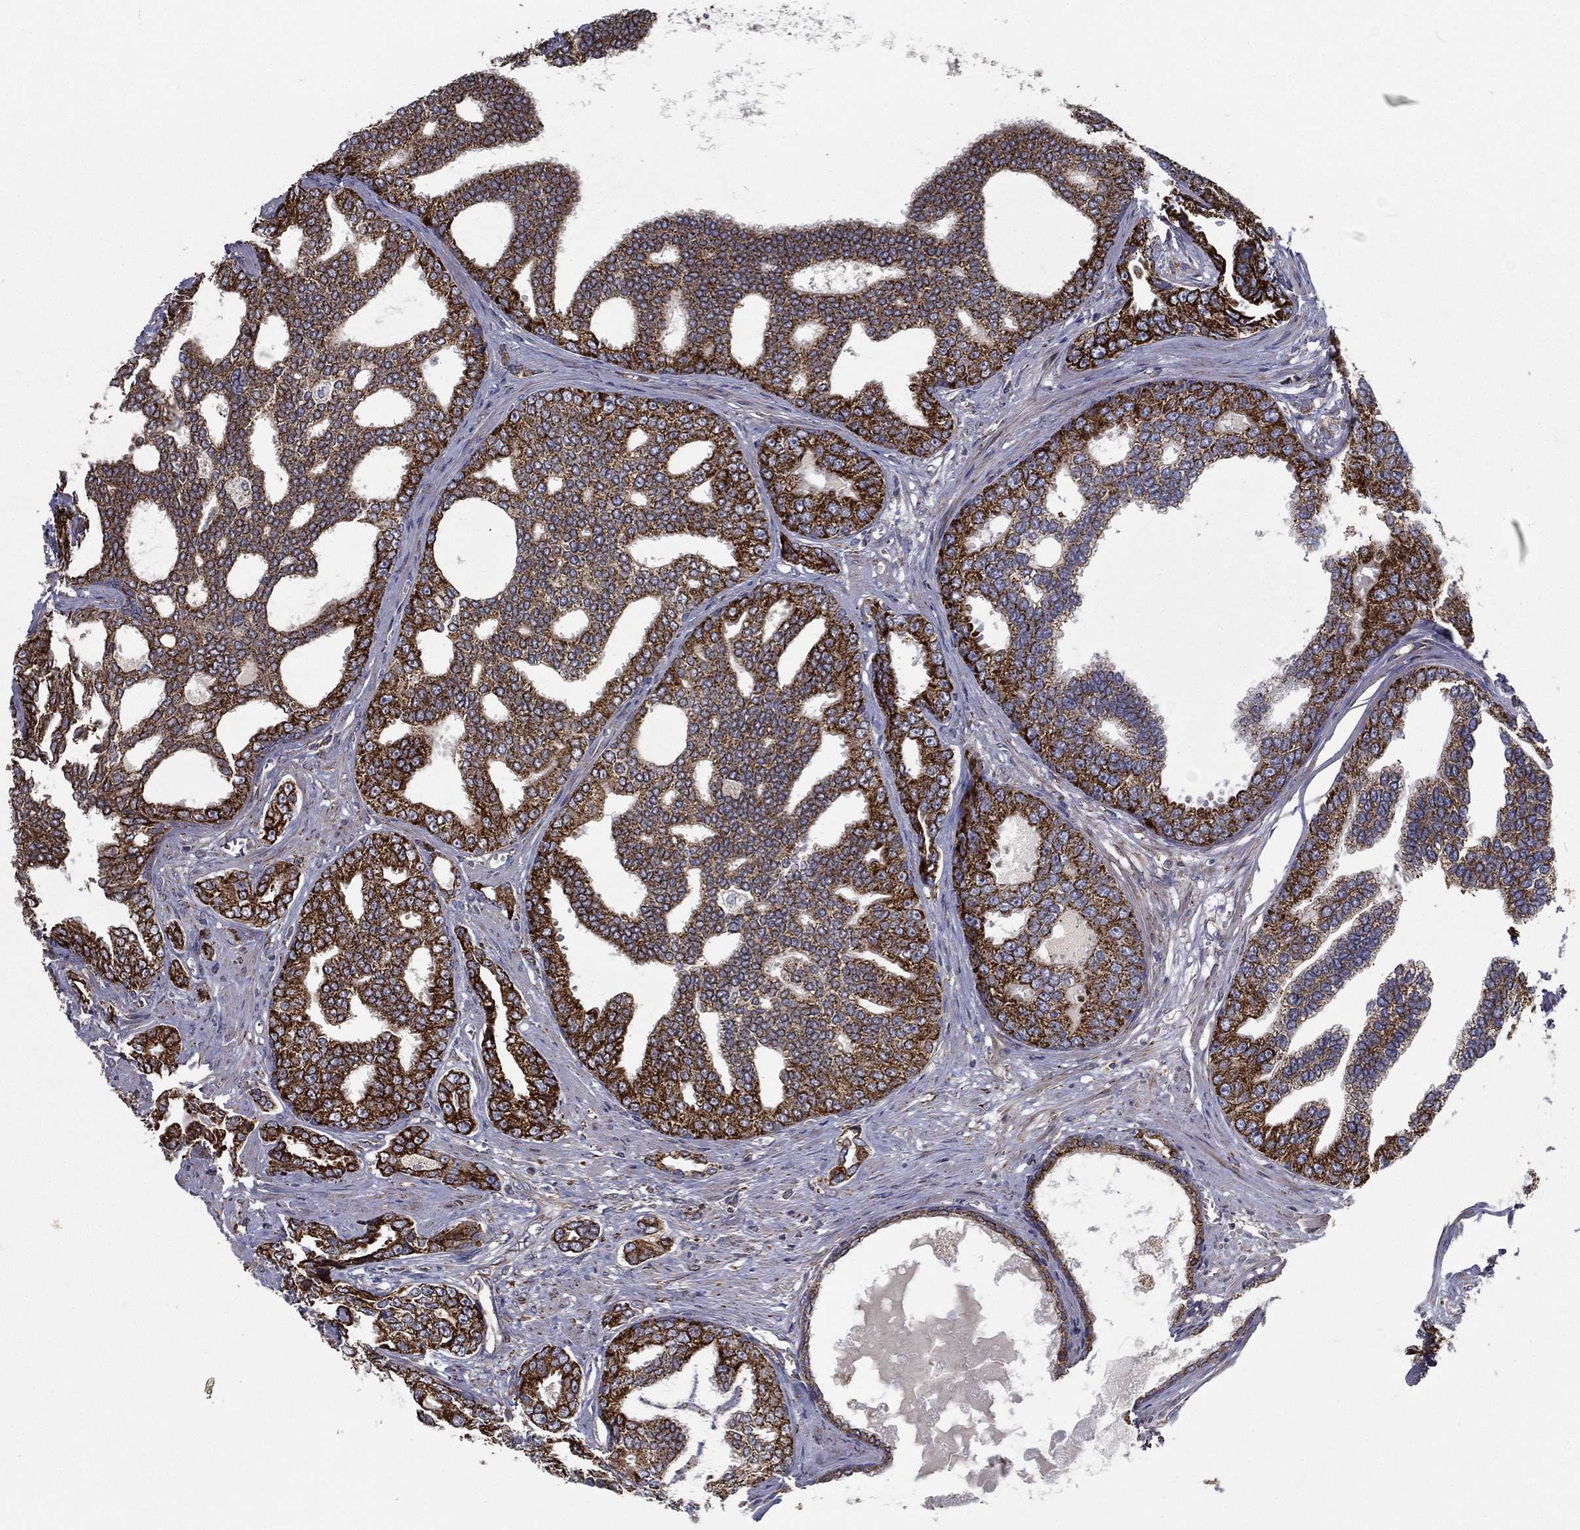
{"staining": {"intensity": "strong", "quantity": ">75%", "location": "cytoplasmic/membranous"}, "tissue": "prostate cancer", "cell_type": "Tumor cells", "image_type": "cancer", "snomed": [{"axis": "morphology", "description": "Adenocarcinoma, NOS"}, {"axis": "topography", "description": "Prostate"}], "caption": "A high amount of strong cytoplasmic/membranous staining is seen in approximately >75% of tumor cells in prostate cancer tissue.", "gene": "MT-CYB", "patient": {"sex": "male", "age": 67}}